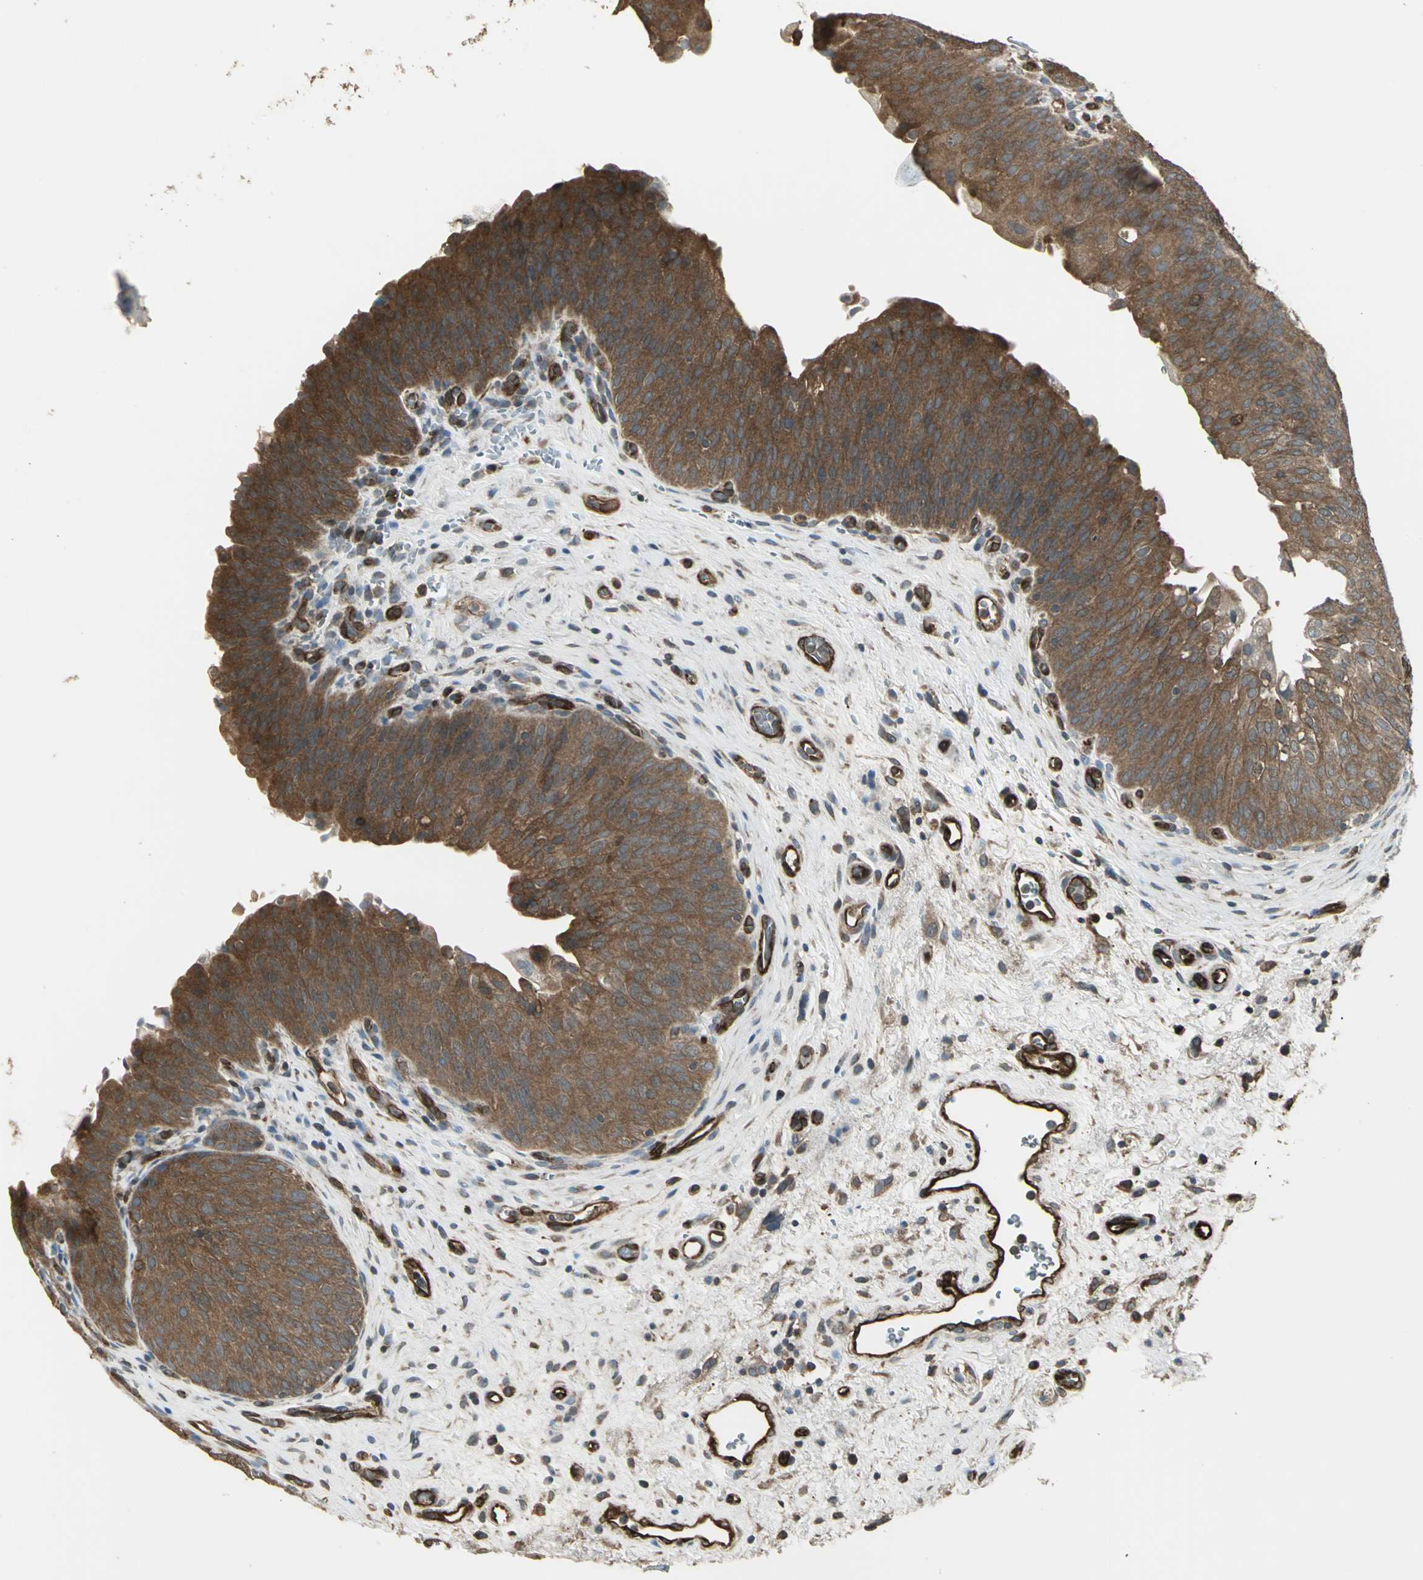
{"staining": {"intensity": "strong", "quantity": ">75%", "location": "cytoplasmic/membranous"}, "tissue": "urinary bladder", "cell_type": "Urothelial cells", "image_type": "normal", "snomed": [{"axis": "morphology", "description": "Normal tissue, NOS"}, {"axis": "morphology", "description": "Dysplasia, NOS"}, {"axis": "topography", "description": "Urinary bladder"}], "caption": "DAB (3,3'-diaminobenzidine) immunohistochemical staining of unremarkable urinary bladder shows strong cytoplasmic/membranous protein expression in about >75% of urothelial cells.", "gene": "PRXL2B", "patient": {"sex": "male", "age": 35}}